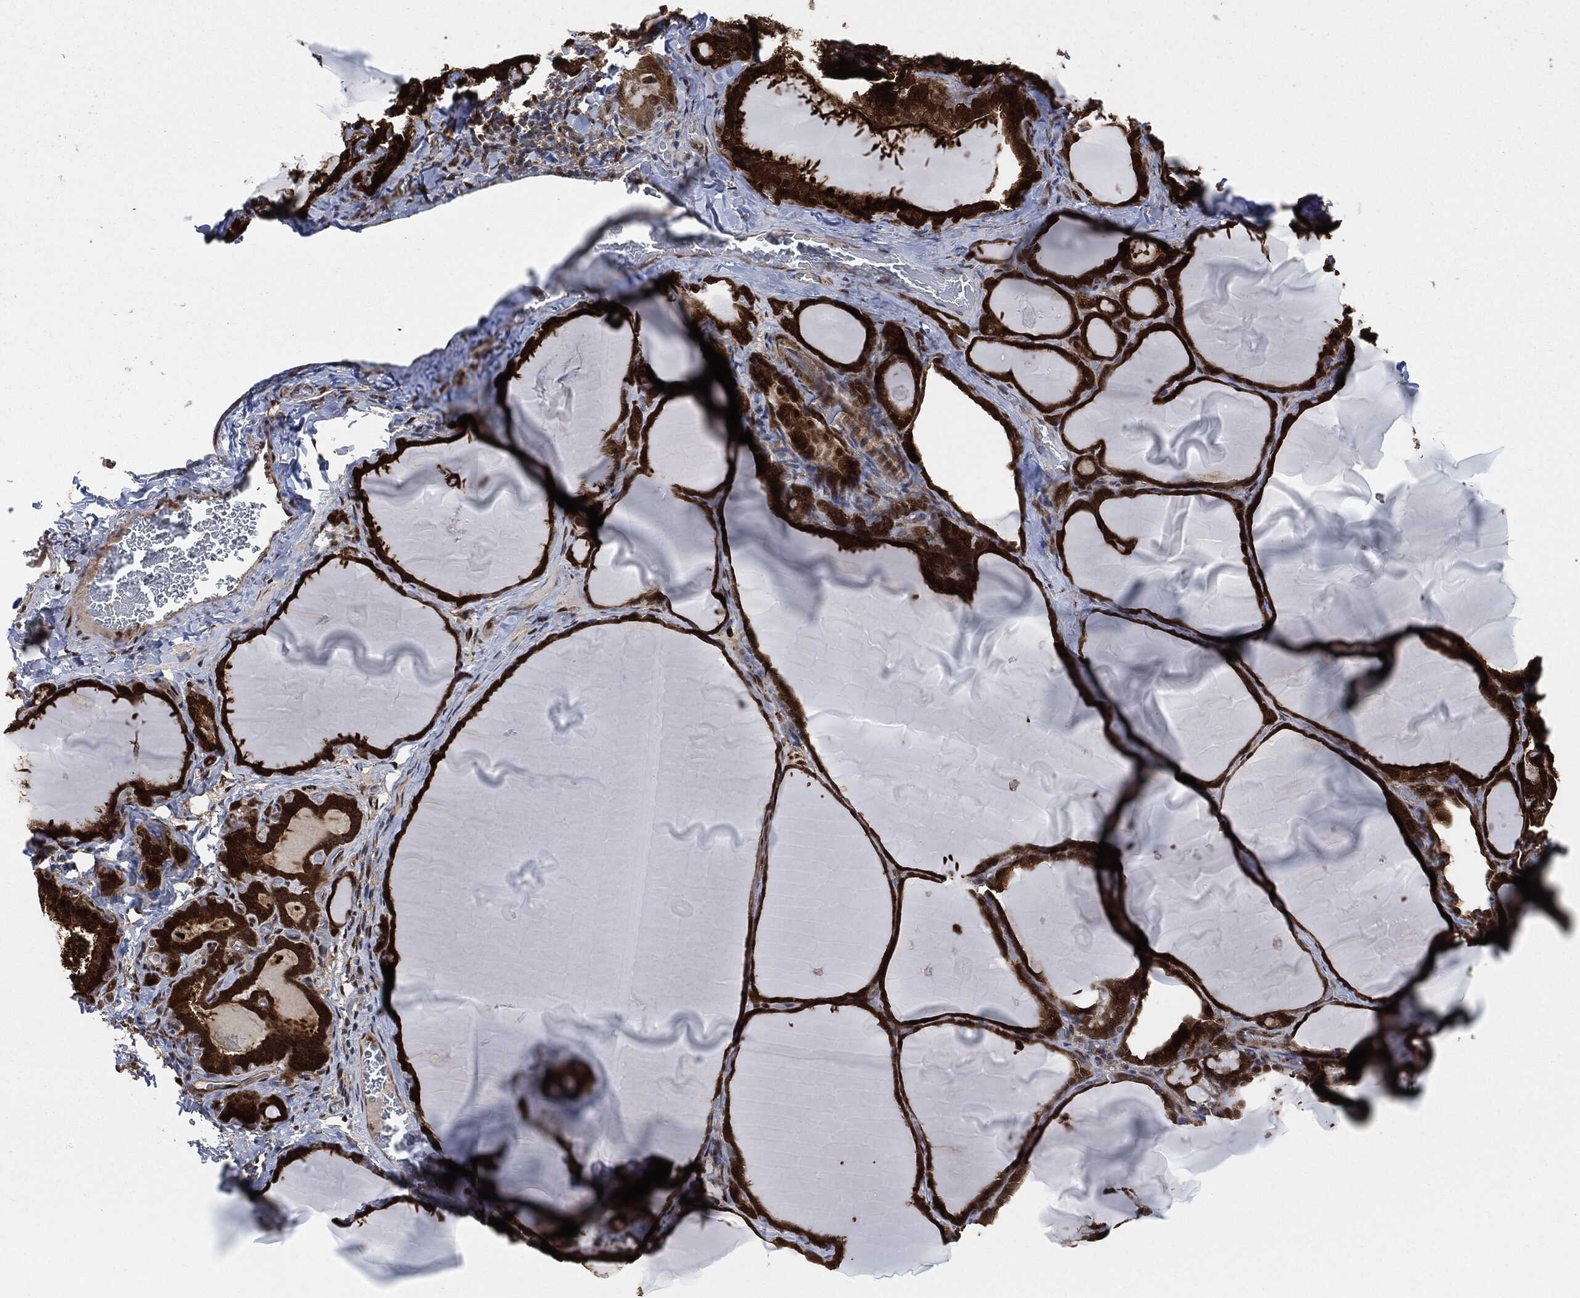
{"staining": {"intensity": "strong", "quantity": ">75%", "location": "cytoplasmic/membranous,nuclear"}, "tissue": "thyroid gland", "cell_type": "Glandular cells", "image_type": "normal", "snomed": [{"axis": "morphology", "description": "Normal tissue, NOS"}, {"axis": "morphology", "description": "Hyperplasia, NOS"}, {"axis": "topography", "description": "Thyroid gland"}], "caption": "High-power microscopy captured an immunohistochemistry image of benign thyroid gland, revealing strong cytoplasmic/membranous,nuclear expression in approximately >75% of glandular cells.", "gene": "DCTN1", "patient": {"sex": "female", "age": 27}}